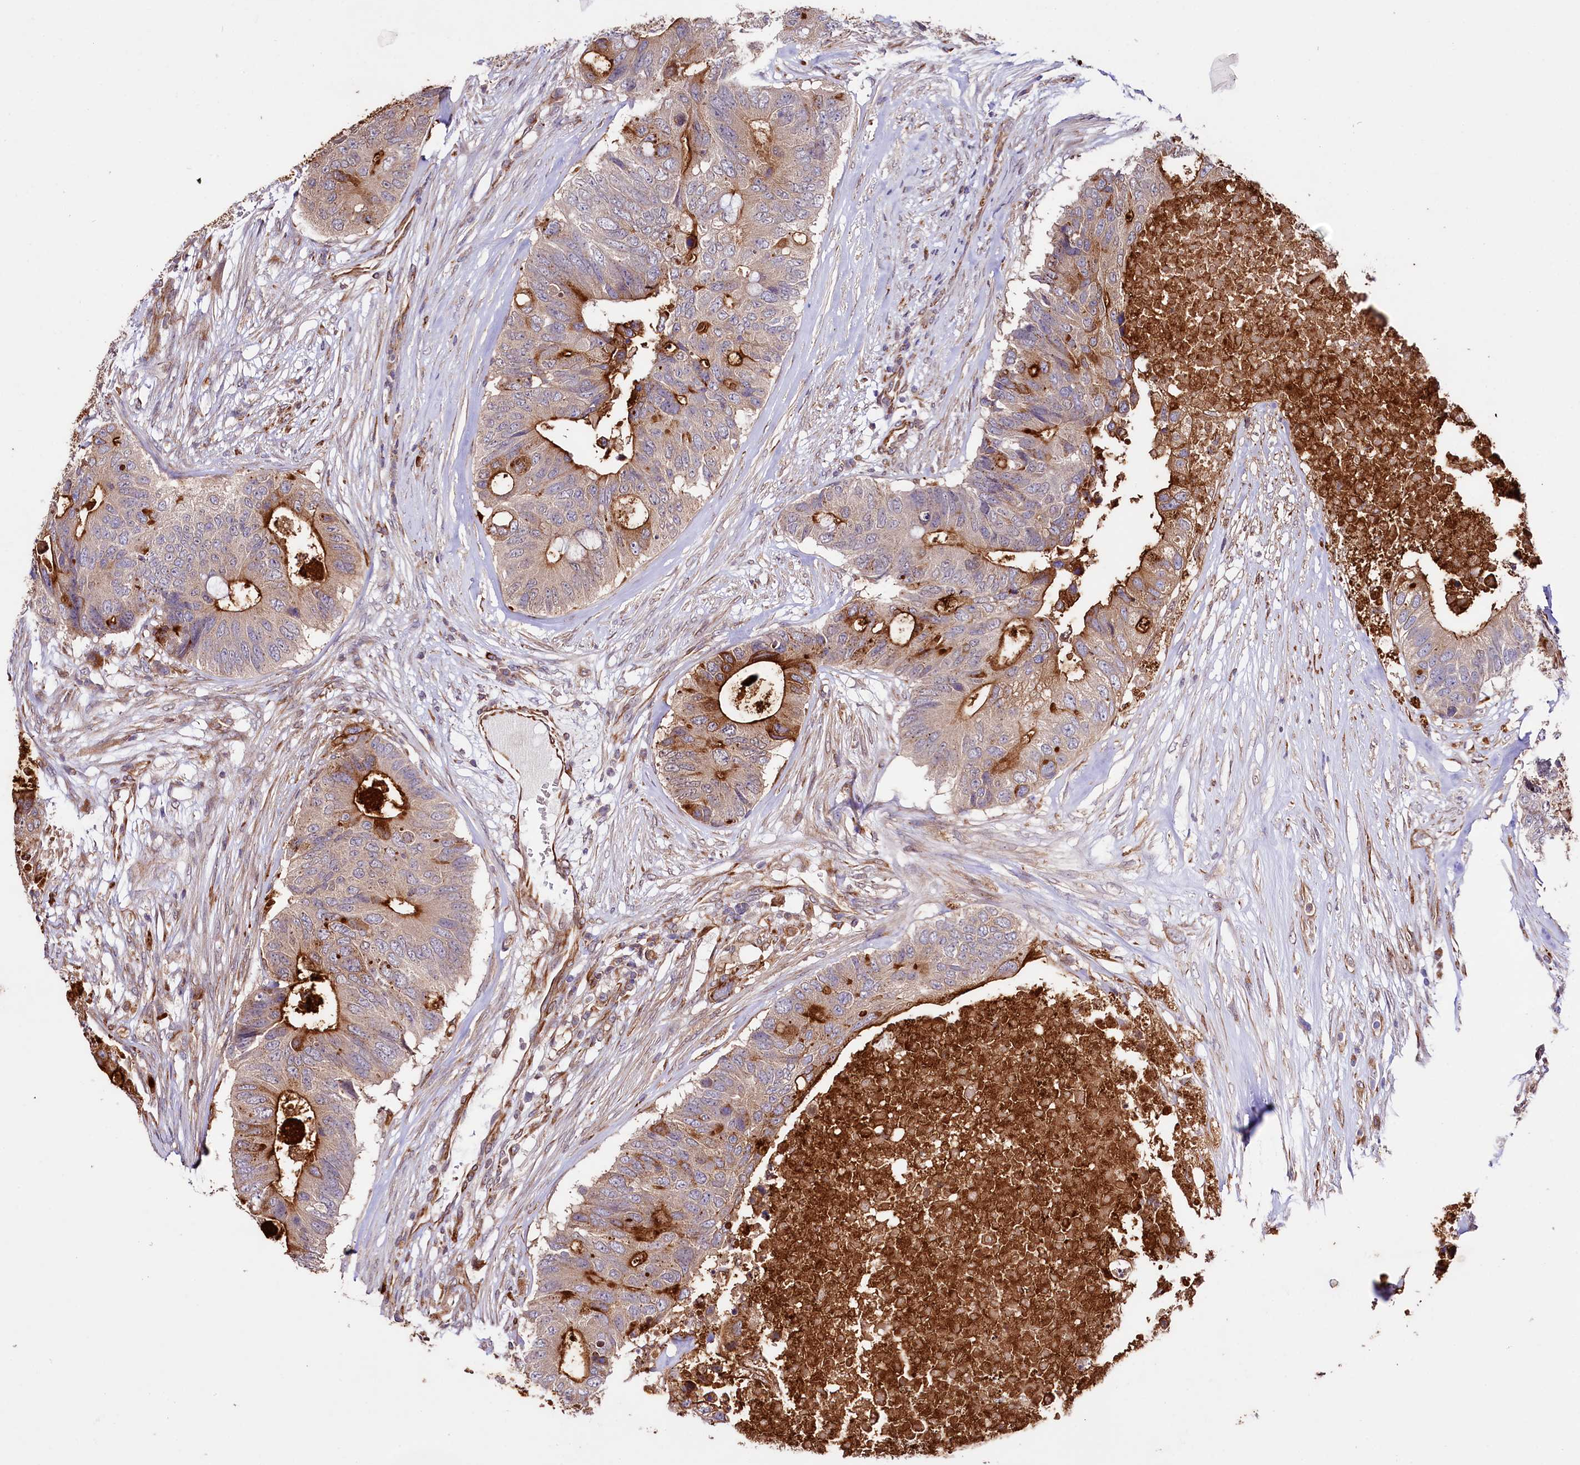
{"staining": {"intensity": "strong", "quantity": "25%-75%", "location": "cytoplasmic/membranous"}, "tissue": "colorectal cancer", "cell_type": "Tumor cells", "image_type": "cancer", "snomed": [{"axis": "morphology", "description": "Adenocarcinoma, NOS"}, {"axis": "topography", "description": "Colon"}], "caption": "A brown stain highlights strong cytoplasmic/membranous positivity of a protein in human adenocarcinoma (colorectal) tumor cells.", "gene": "TTC12", "patient": {"sex": "male", "age": 71}}